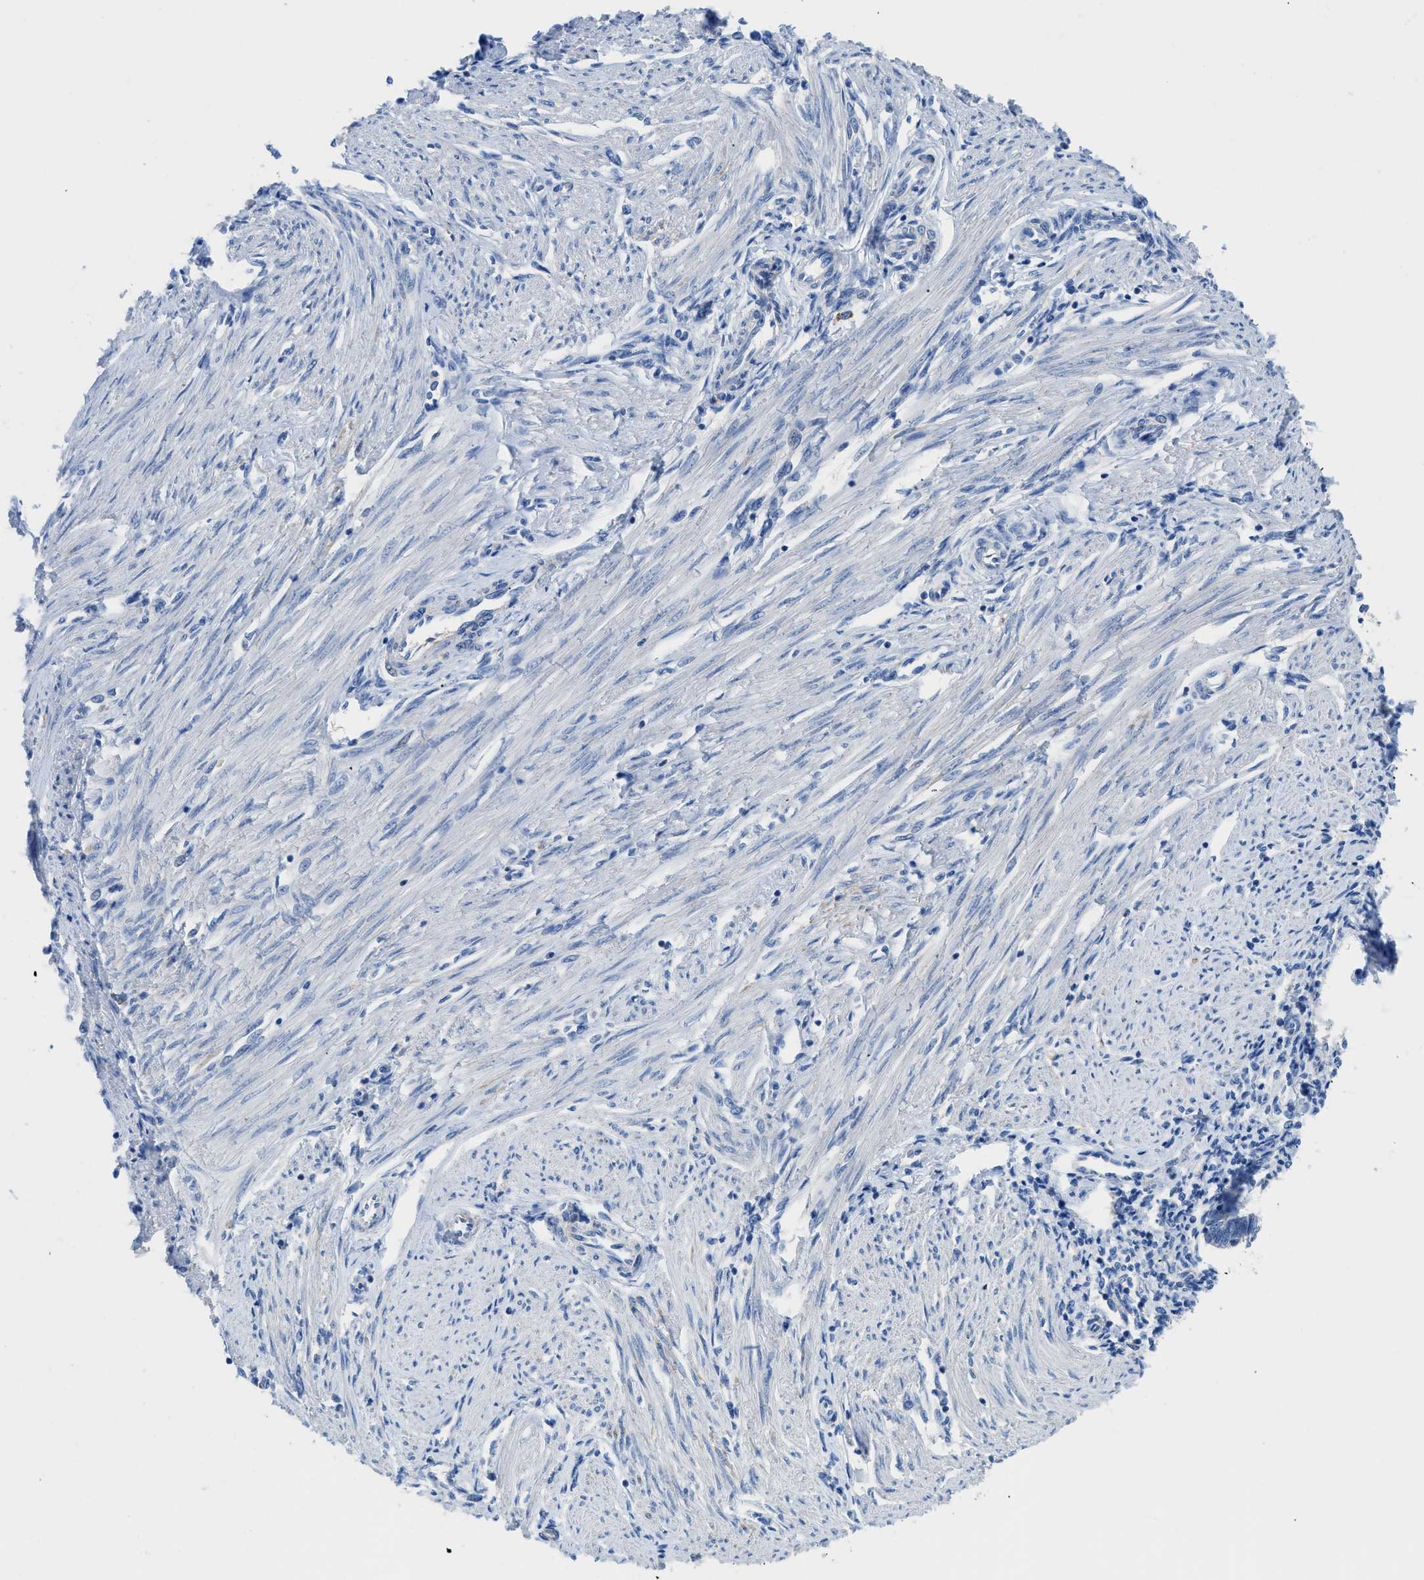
{"staining": {"intensity": "negative", "quantity": "none", "location": "none"}, "tissue": "endometrial cancer", "cell_type": "Tumor cells", "image_type": "cancer", "snomed": [{"axis": "morphology", "description": "Adenocarcinoma, NOS"}, {"axis": "topography", "description": "Endometrium"}], "caption": "High power microscopy micrograph of an IHC image of endometrial adenocarcinoma, revealing no significant expression in tumor cells.", "gene": "NEB", "patient": {"sex": "female", "age": 53}}